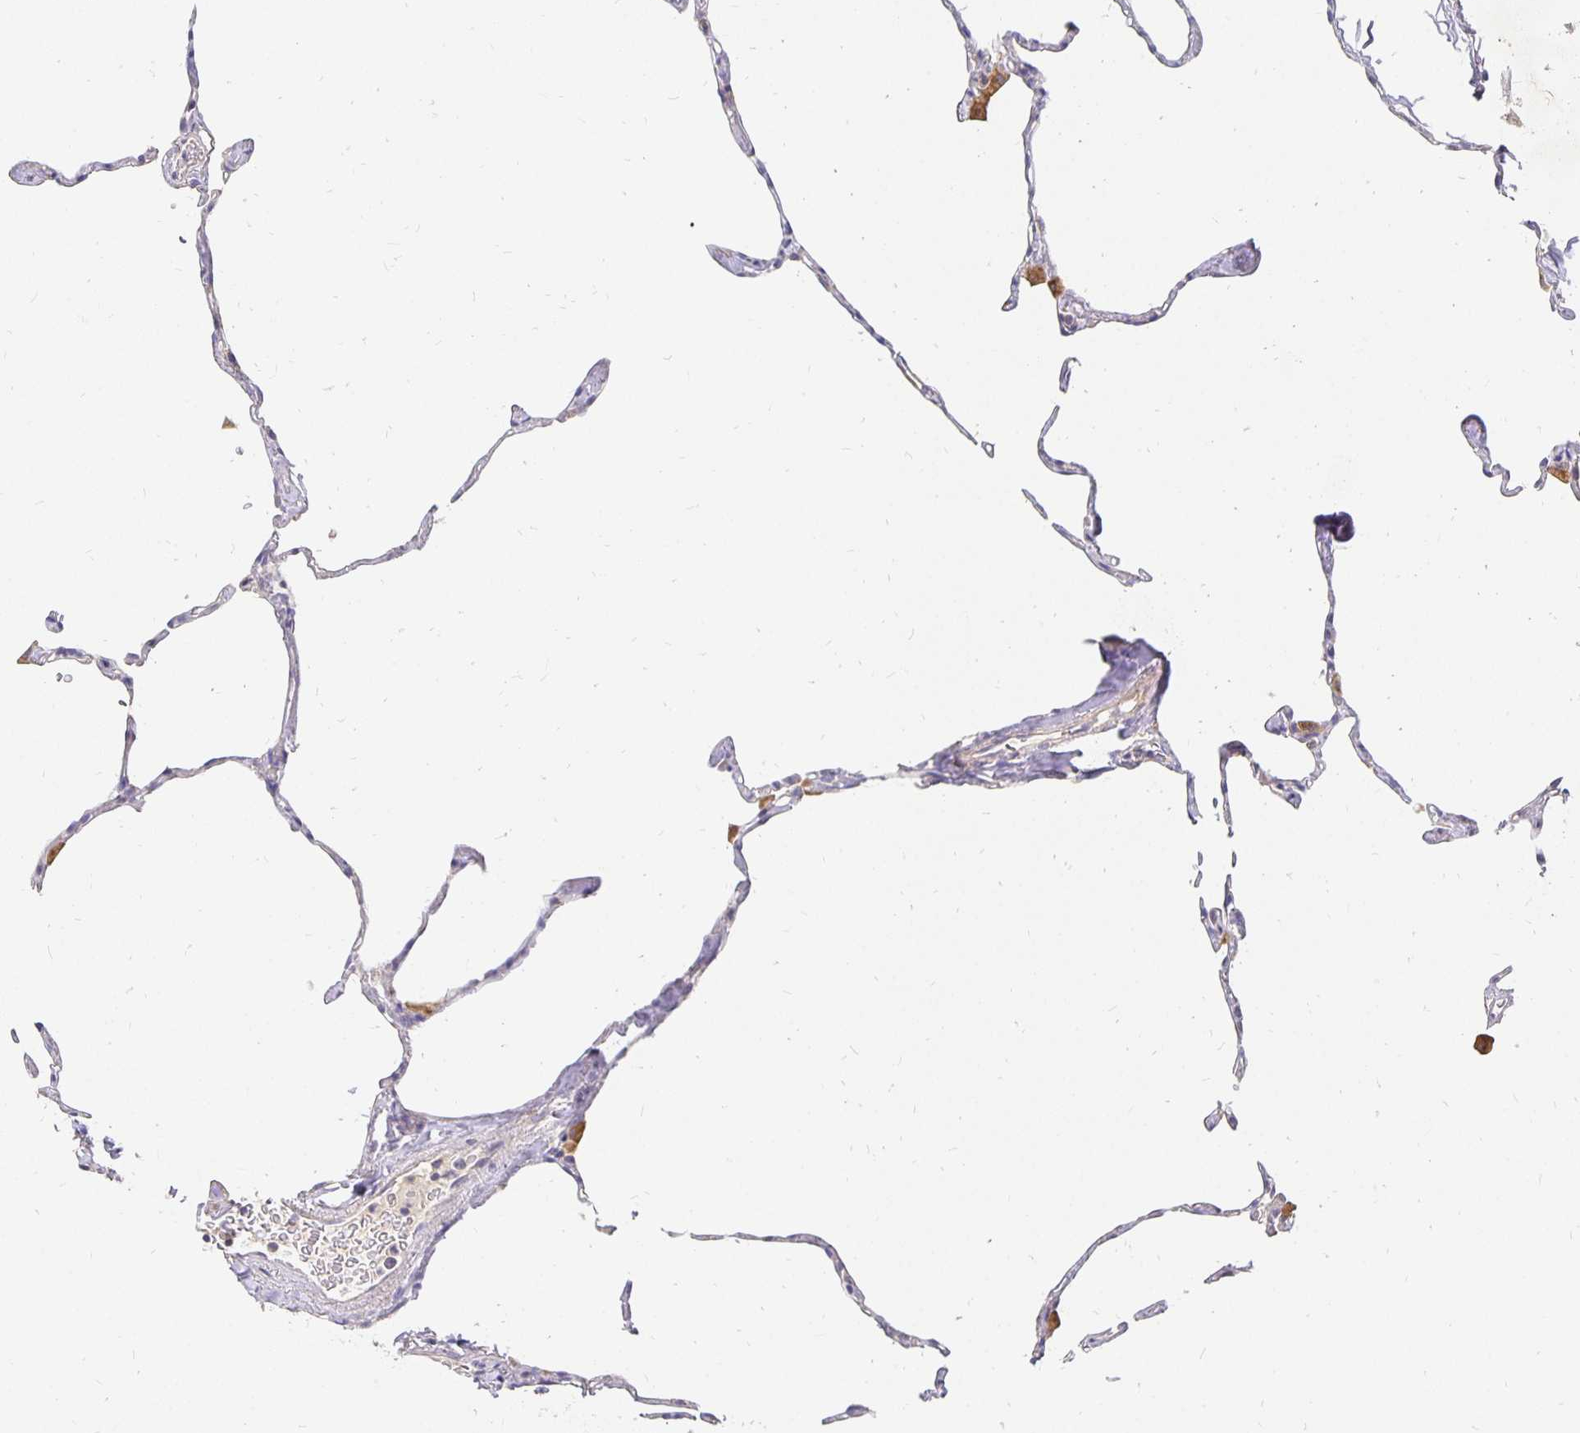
{"staining": {"intensity": "negative", "quantity": "none", "location": "none"}, "tissue": "lung", "cell_type": "Alveolar cells", "image_type": "normal", "snomed": [{"axis": "morphology", "description": "Normal tissue, NOS"}, {"axis": "topography", "description": "Lung"}], "caption": "Immunohistochemical staining of normal human lung exhibits no significant positivity in alveolar cells.", "gene": "PLOD1", "patient": {"sex": "male", "age": 65}}